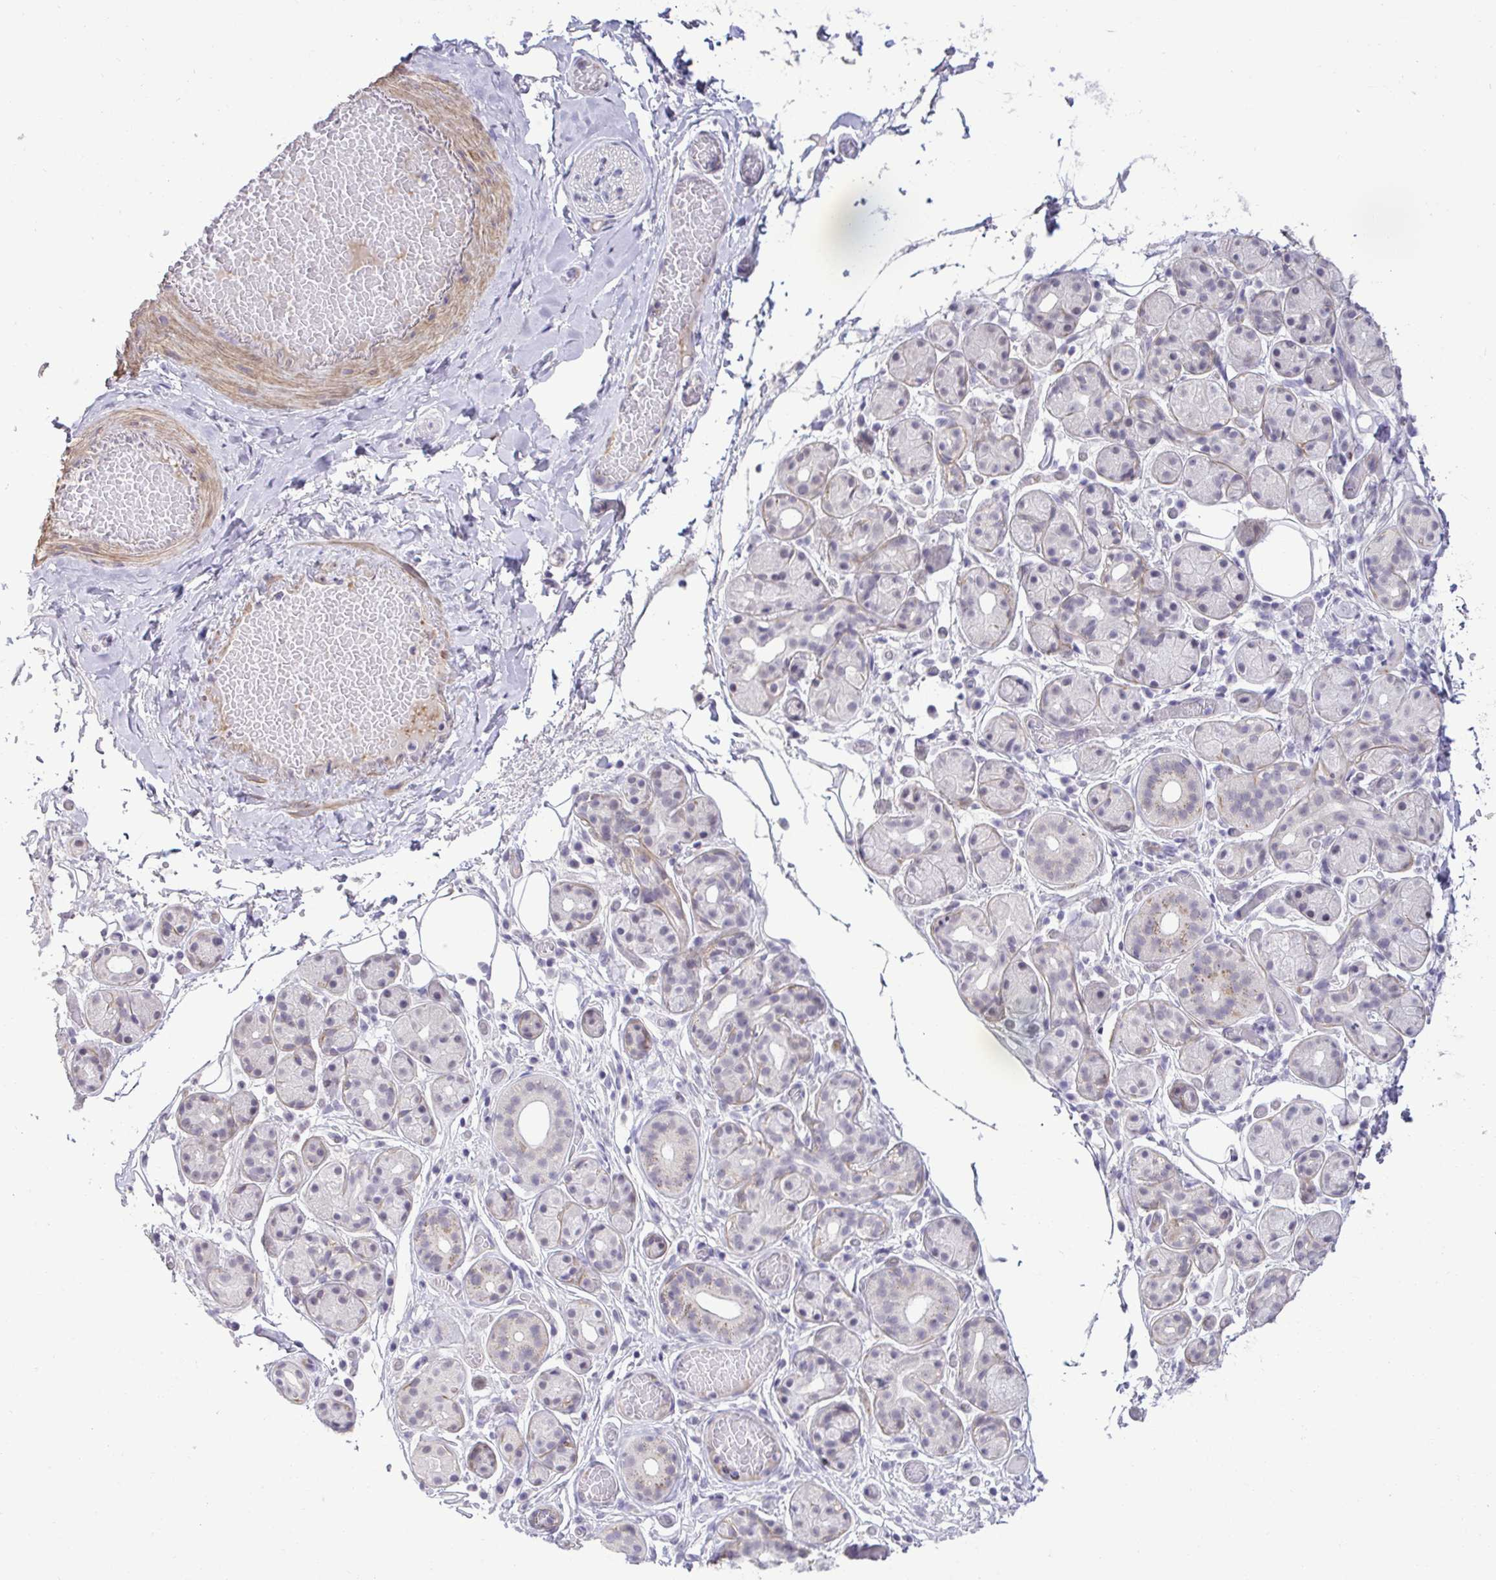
{"staining": {"intensity": "moderate", "quantity": "<25%", "location": "cytoplasmic/membranous"}, "tissue": "salivary gland", "cell_type": "Glandular cells", "image_type": "normal", "snomed": [{"axis": "morphology", "description": "Normal tissue, NOS"}, {"axis": "topography", "description": "Salivary gland"}, {"axis": "topography", "description": "Peripheral nerve tissue"}], "caption": "A low amount of moderate cytoplasmic/membranous staining is seen in about <25% of glandular cells in benign salivary gland.", "gene": "SLC30A3", "patient": {"sex": "male", "age": 71}}